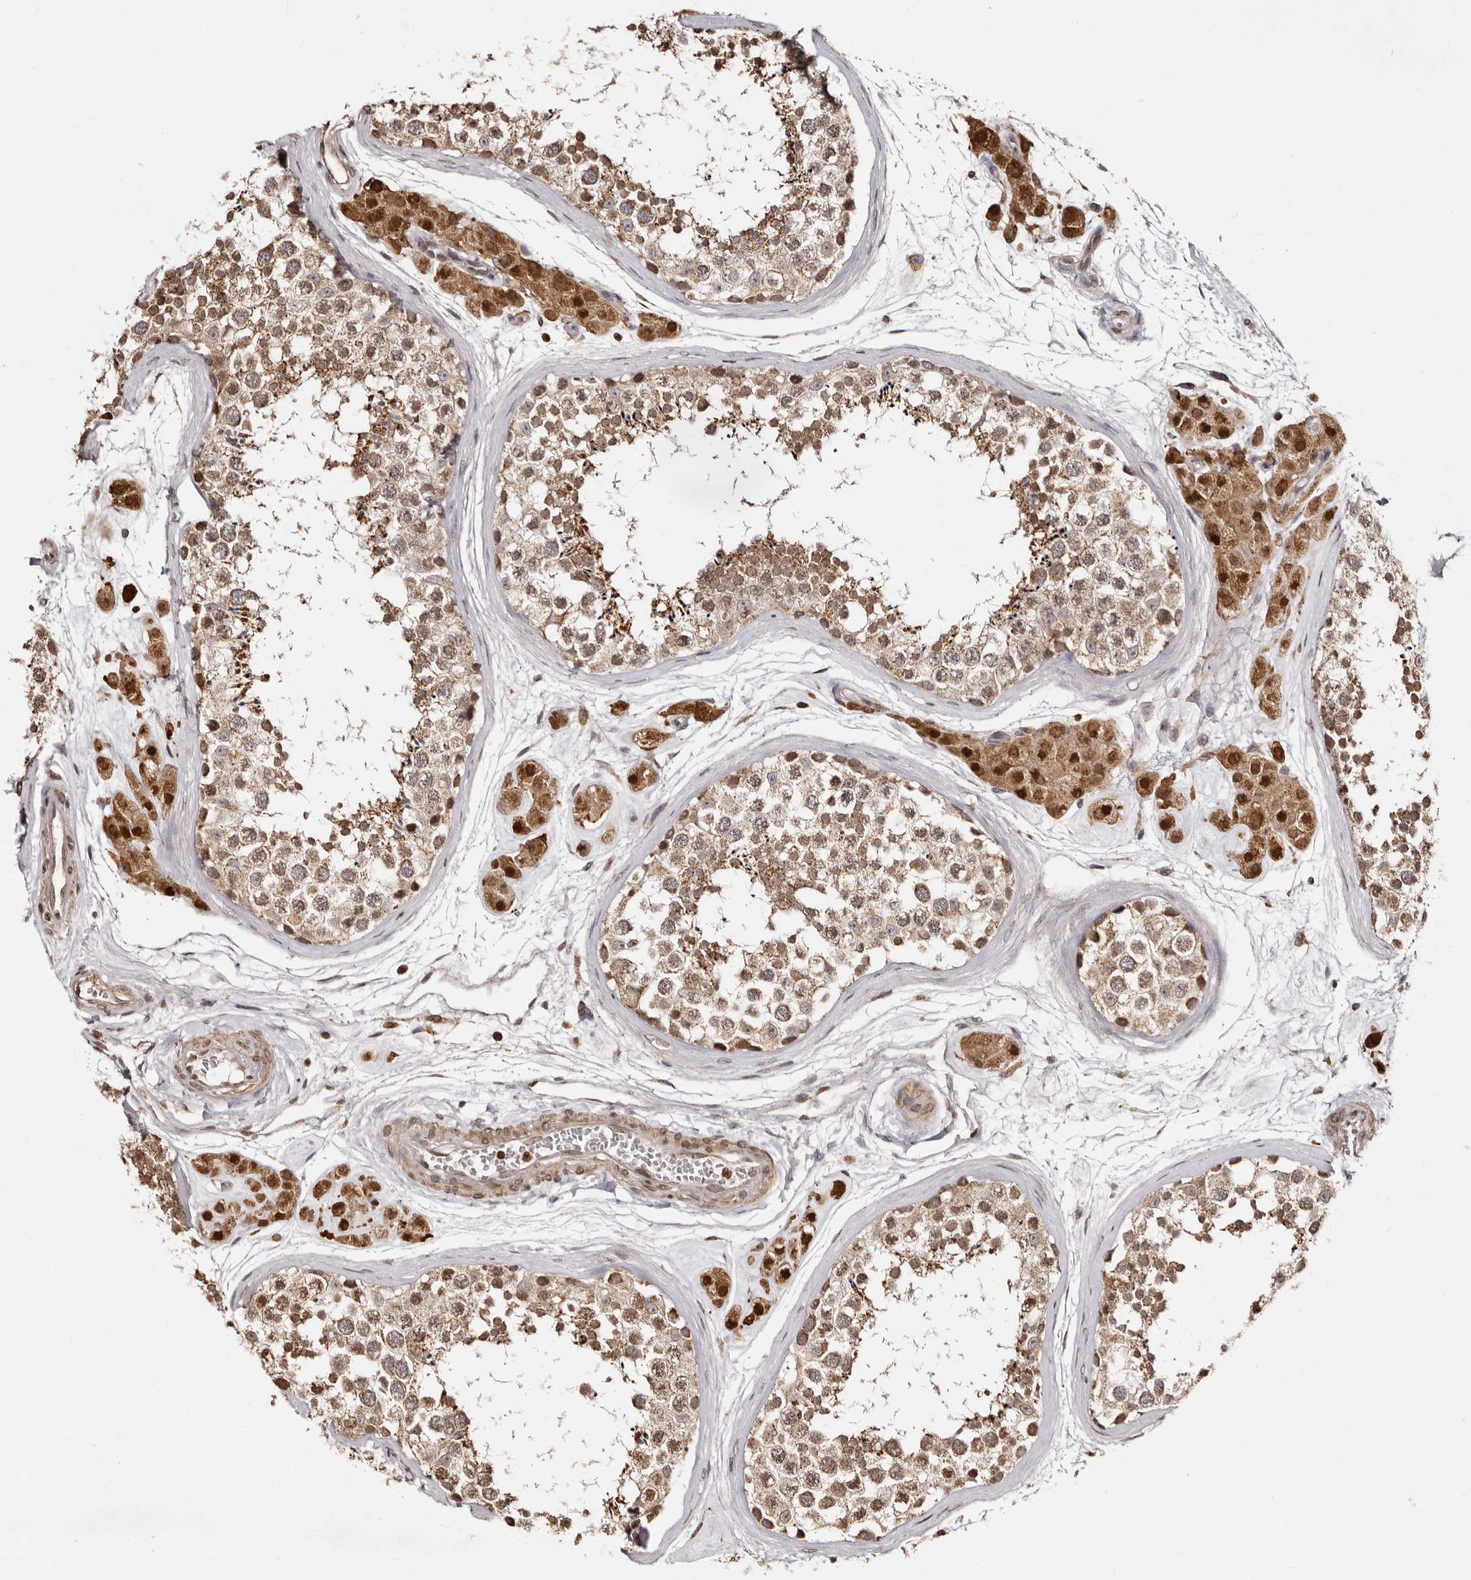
{"staining": {"intensity": "moderate", "quantity": ">75%", "location": "cytoplasmic/membranous"}, "tissue": "testis", "cell_type": "Cells in seminiferous ducts", "image_type": "normal", "snomed": [{"axis": "morphology", "description": "Normal tissue, NOS"}, {"axis": "topography", "description": "Testis"}], "caption": "Testis stained with a protein marker exhibits moderate staining in cells in seminiferous ducts.", "gene": "CCDC190", "patient": {"sex": "male", "age": 56}}